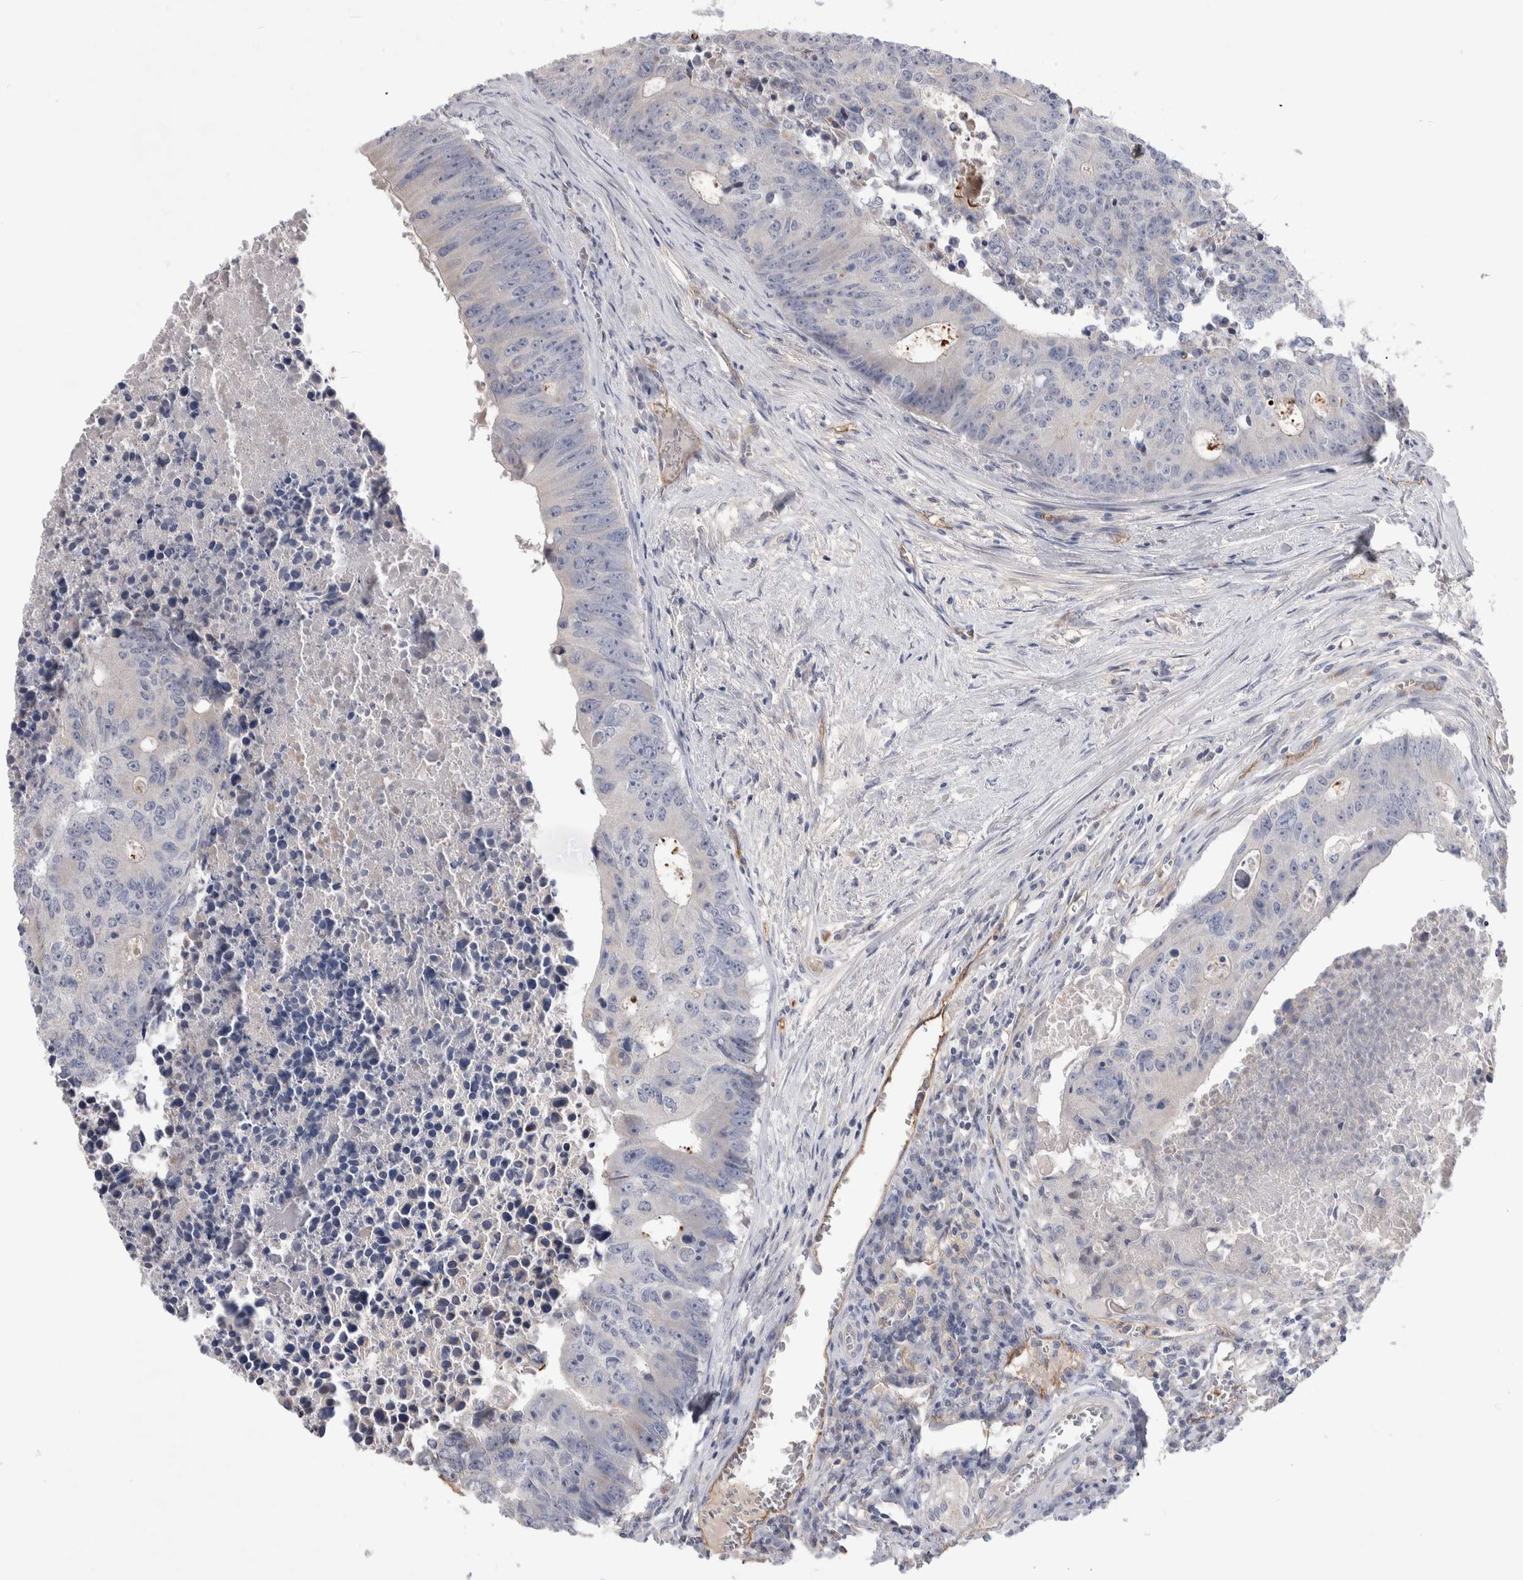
{"staining": {"intensity": "negative", "quantity": "none", "location": "none"}, "tissue": "colorectal cancer", "cell_type": "Tumor cells", "image_type": "cancer", "snomed": [{"axis": "morphology", "description": "Adenocarcinoma, NOS"}, {"axis": "topography", "description": "Colon"}], "caption": "A micrograph of human colorectal cancer (adenocarcinoma) is negative for staining in tumor cells.", "gene": "CEP131", "patient": {"sex": "male", "age": 87}}